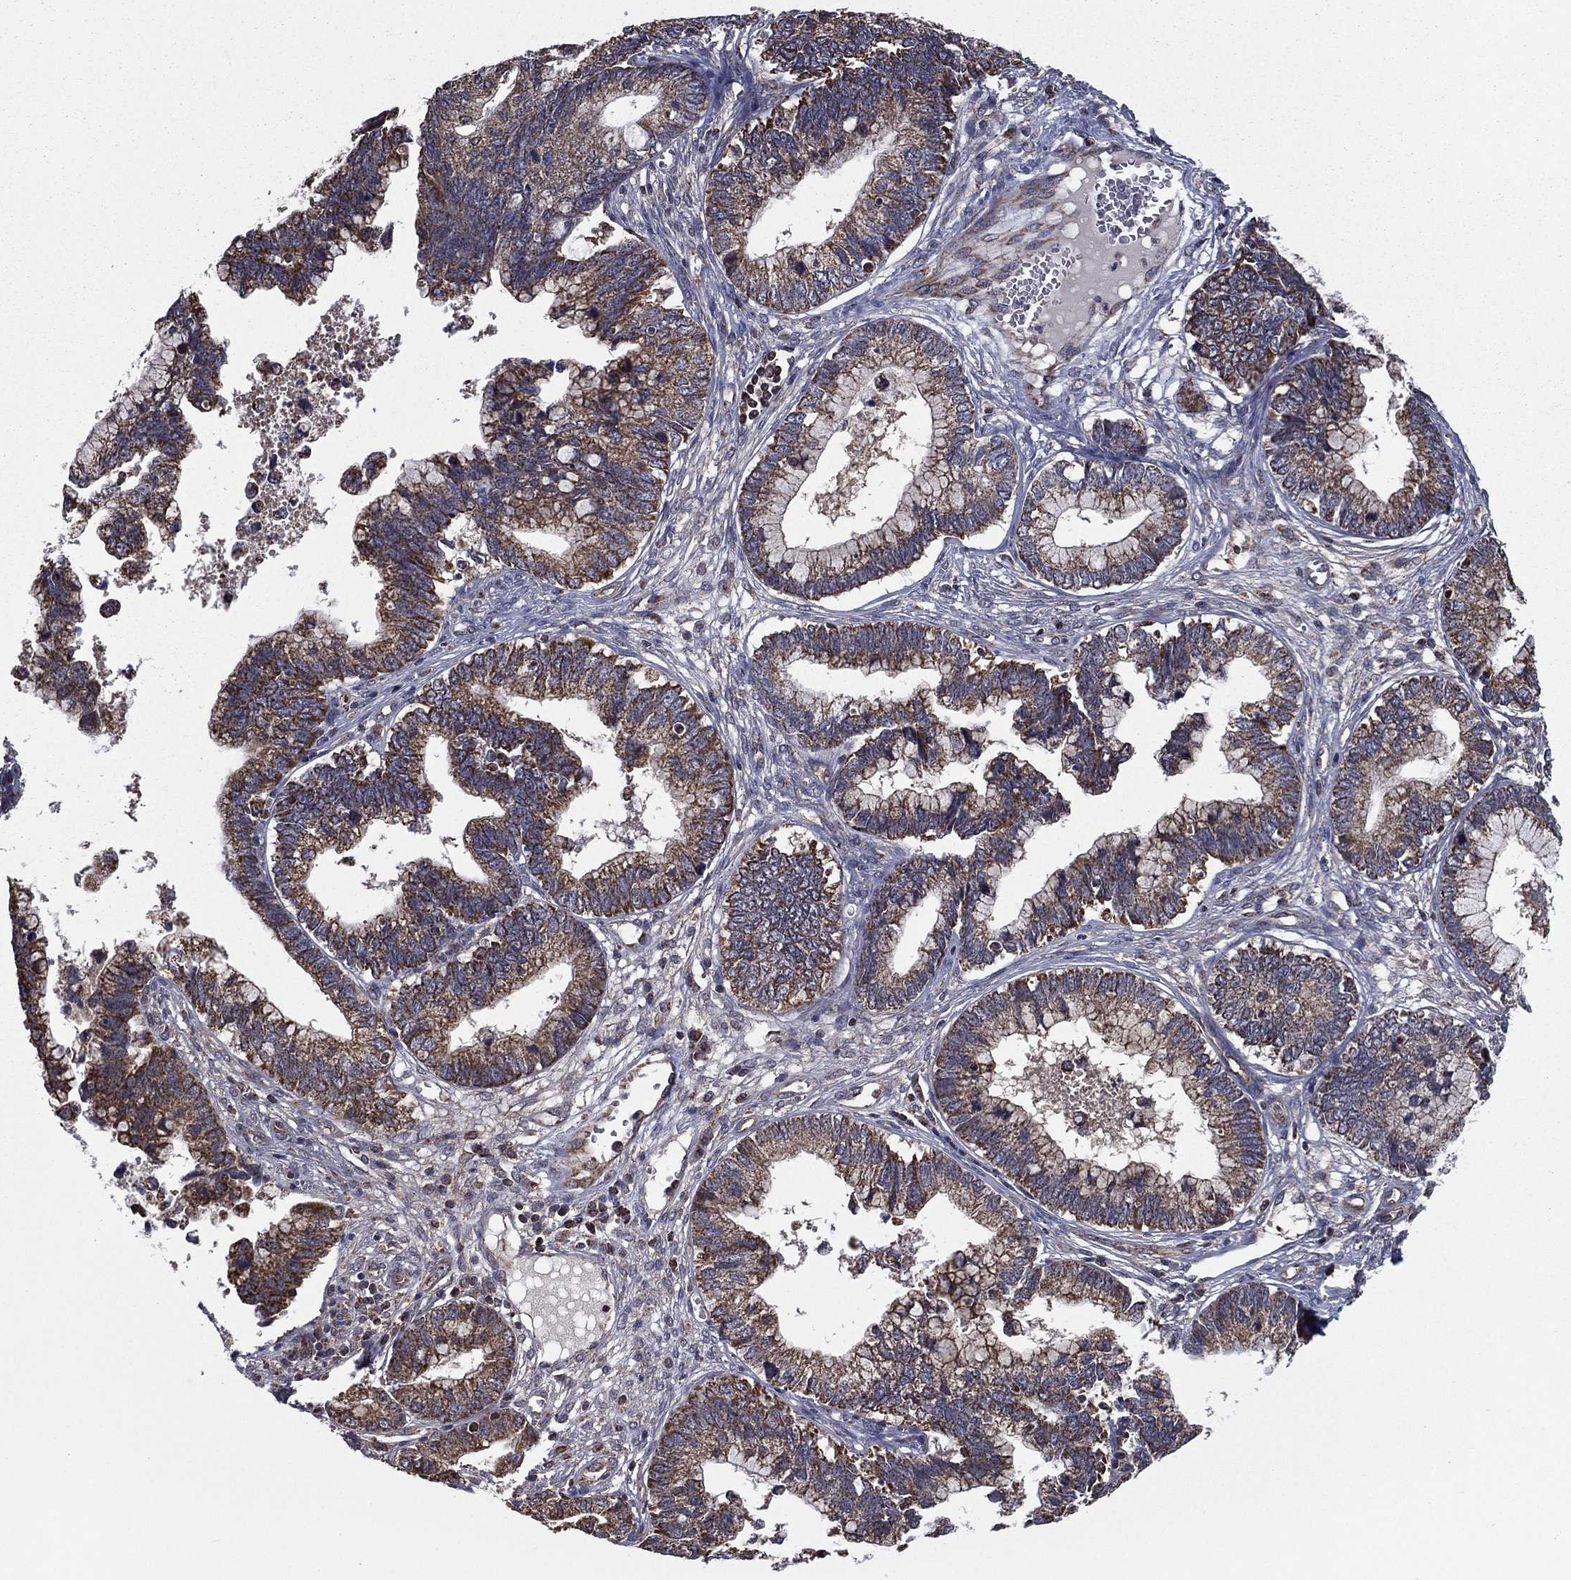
{"staining": {"intensity": "moderate", "quantity": "25%-75%", "location": "cytoplasmic/membranous"}, "tissue": "cervical cancer", "cell_type": "Tumor cells", "image_type": "cancer", "snomed": [{"axis": "morphology", "description": "Adenocarcinoma, NOS"}, {"axis": "topography", "description": "Cervix"}], "caption": "Immunohistochemical staining of human adenocarcinoma (cervical) exhibits medium levels of moderate cytoplasmic/membranous positivity in approximately 25%-75% of tumor cells. The protein is stained brown, and the nuclei are stained in blue (DAB IHC with brightfield microscopy, high magnification).", "gene": "RIGI", "patient": {"sex": "female", "age": 44}}